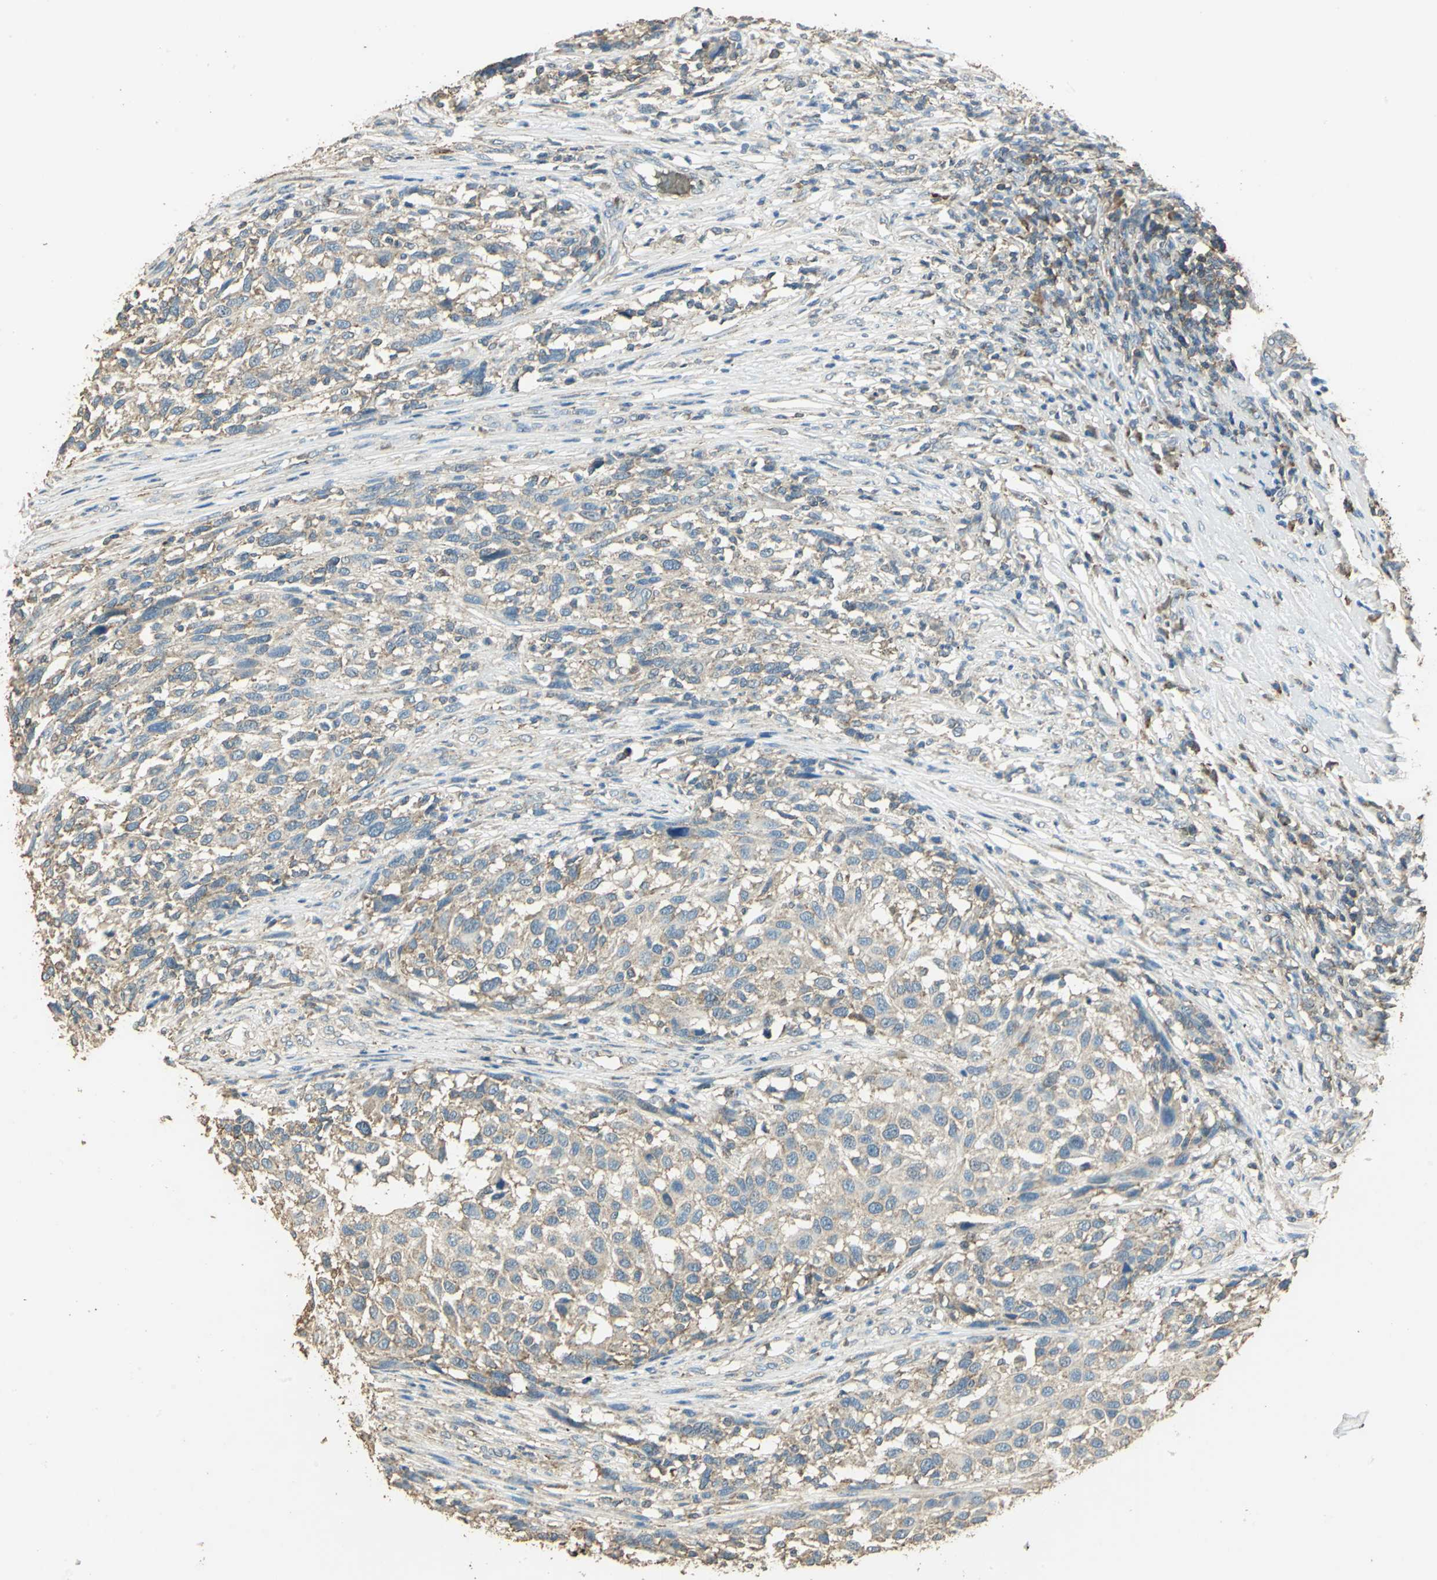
{"staining": {"intensity": "weak", "quantity": ">75%", "location": "cytoplasmic/membranous"}, "tissue": "melanoma", "cell_type": "Tumor cells", "image_type": "cancer", "snomed": [{"axis": "morphology", "description": "Malignant melanoma, Metastatic site"}, {"axis": "topography", "description": "Lymph node"}], "caption": "Immunohistochemical staining of melanoma displays low levels of weak cytoplasmic/membranous protein positivity in about >75% of tumor cells.", "gene": "TRAPPC2", "patient": {"sex": "male", "age": 61}}